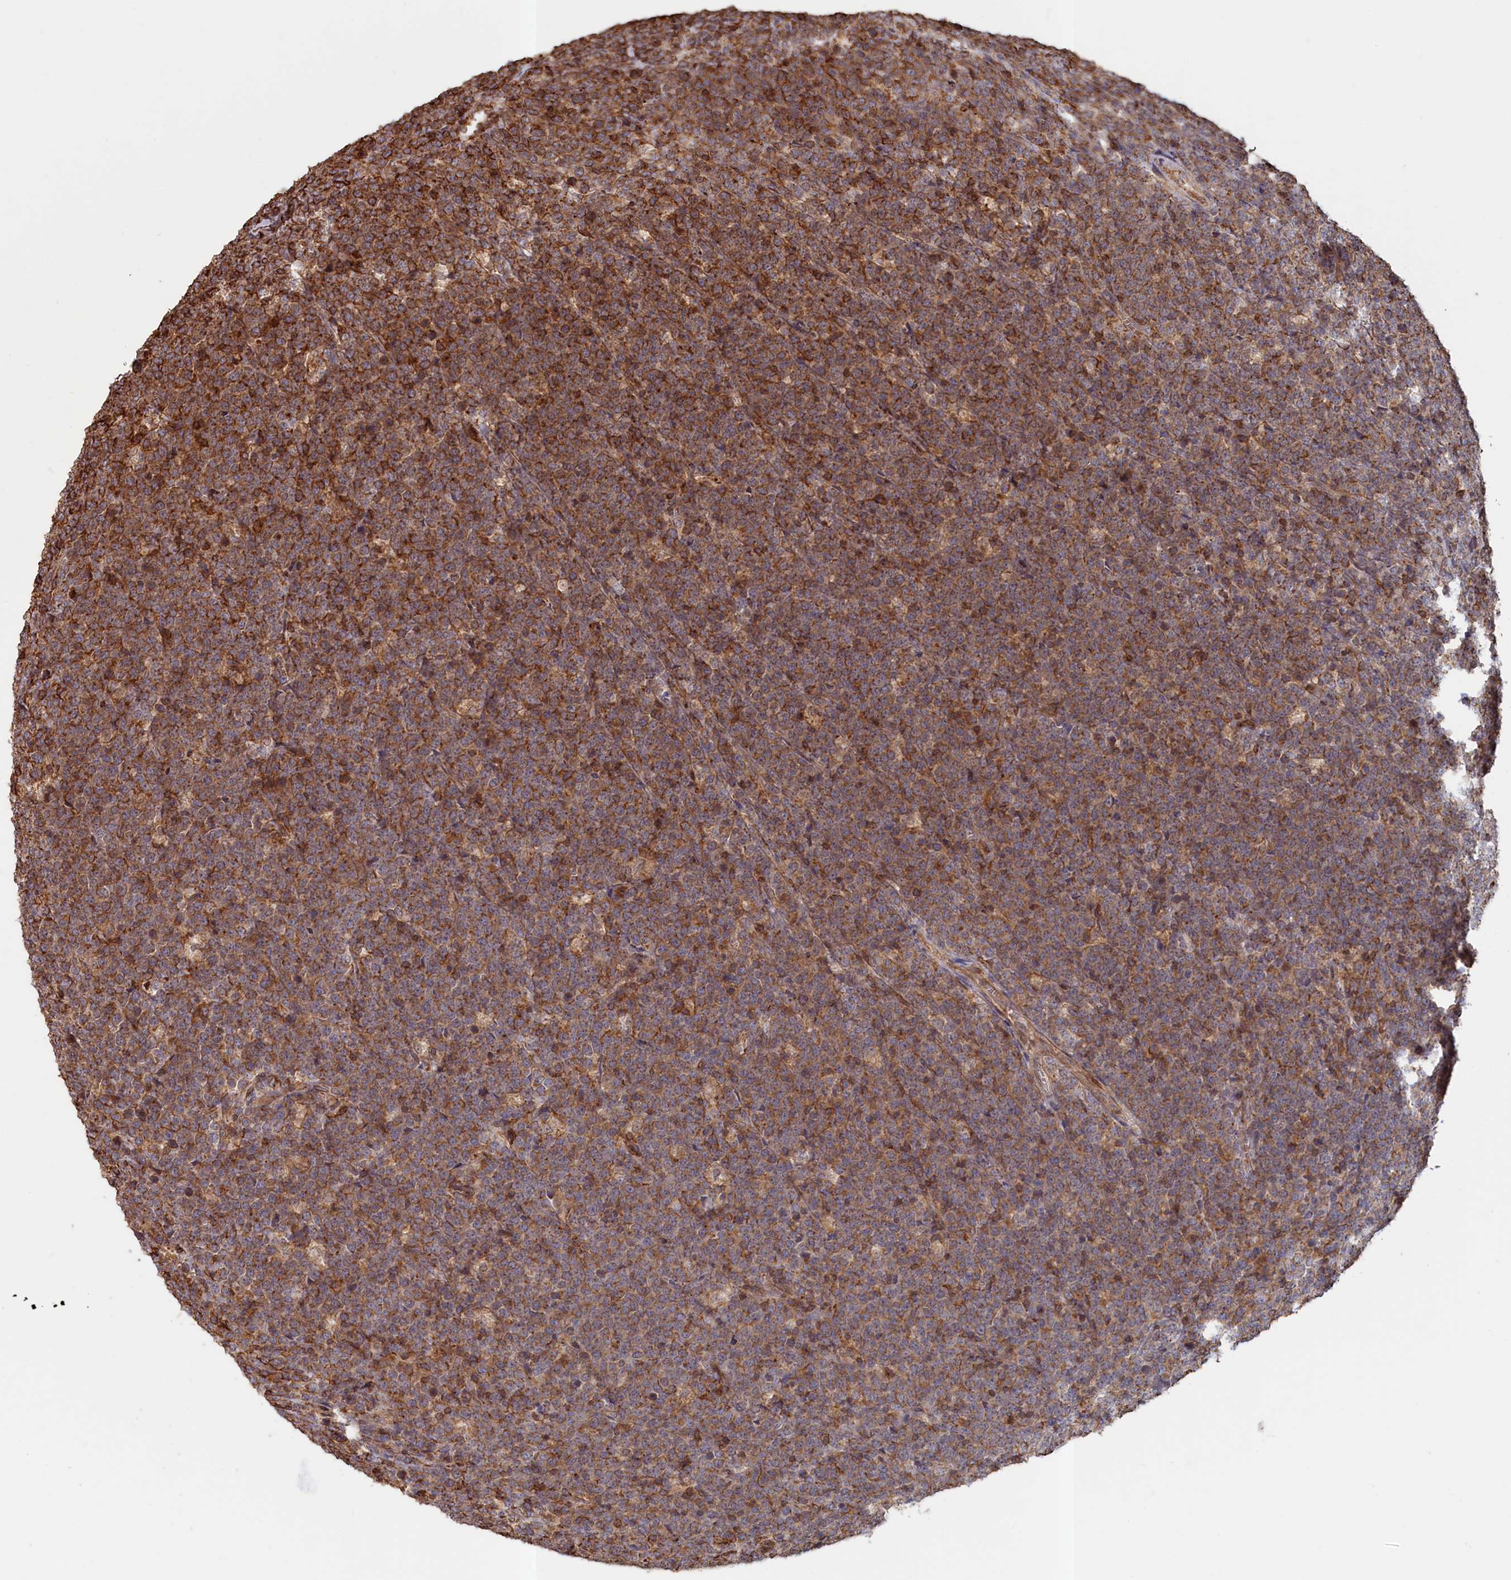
{"staining": {"intensity": "moderate", "quantity": ">75%", "location": "cytoplasmic/membranous"}, "tissue": "lymphoma", "cell_type": "Tumor cells", "image_type": "cancer", "snomed": [{"axis": "morphology", "description": "Malignant lymphoma, non-Hodgkin's type, High grade"}, {"axis": "topography", "description": "Small intestine"}], "caption": "The image shows staining of lymphoma, revealing moderate cytoplasmic/membranous protein expression (brown color) within tumor cells.", "gene": "ANKRD27", "patient": {"sex": "male", "age": 8}}